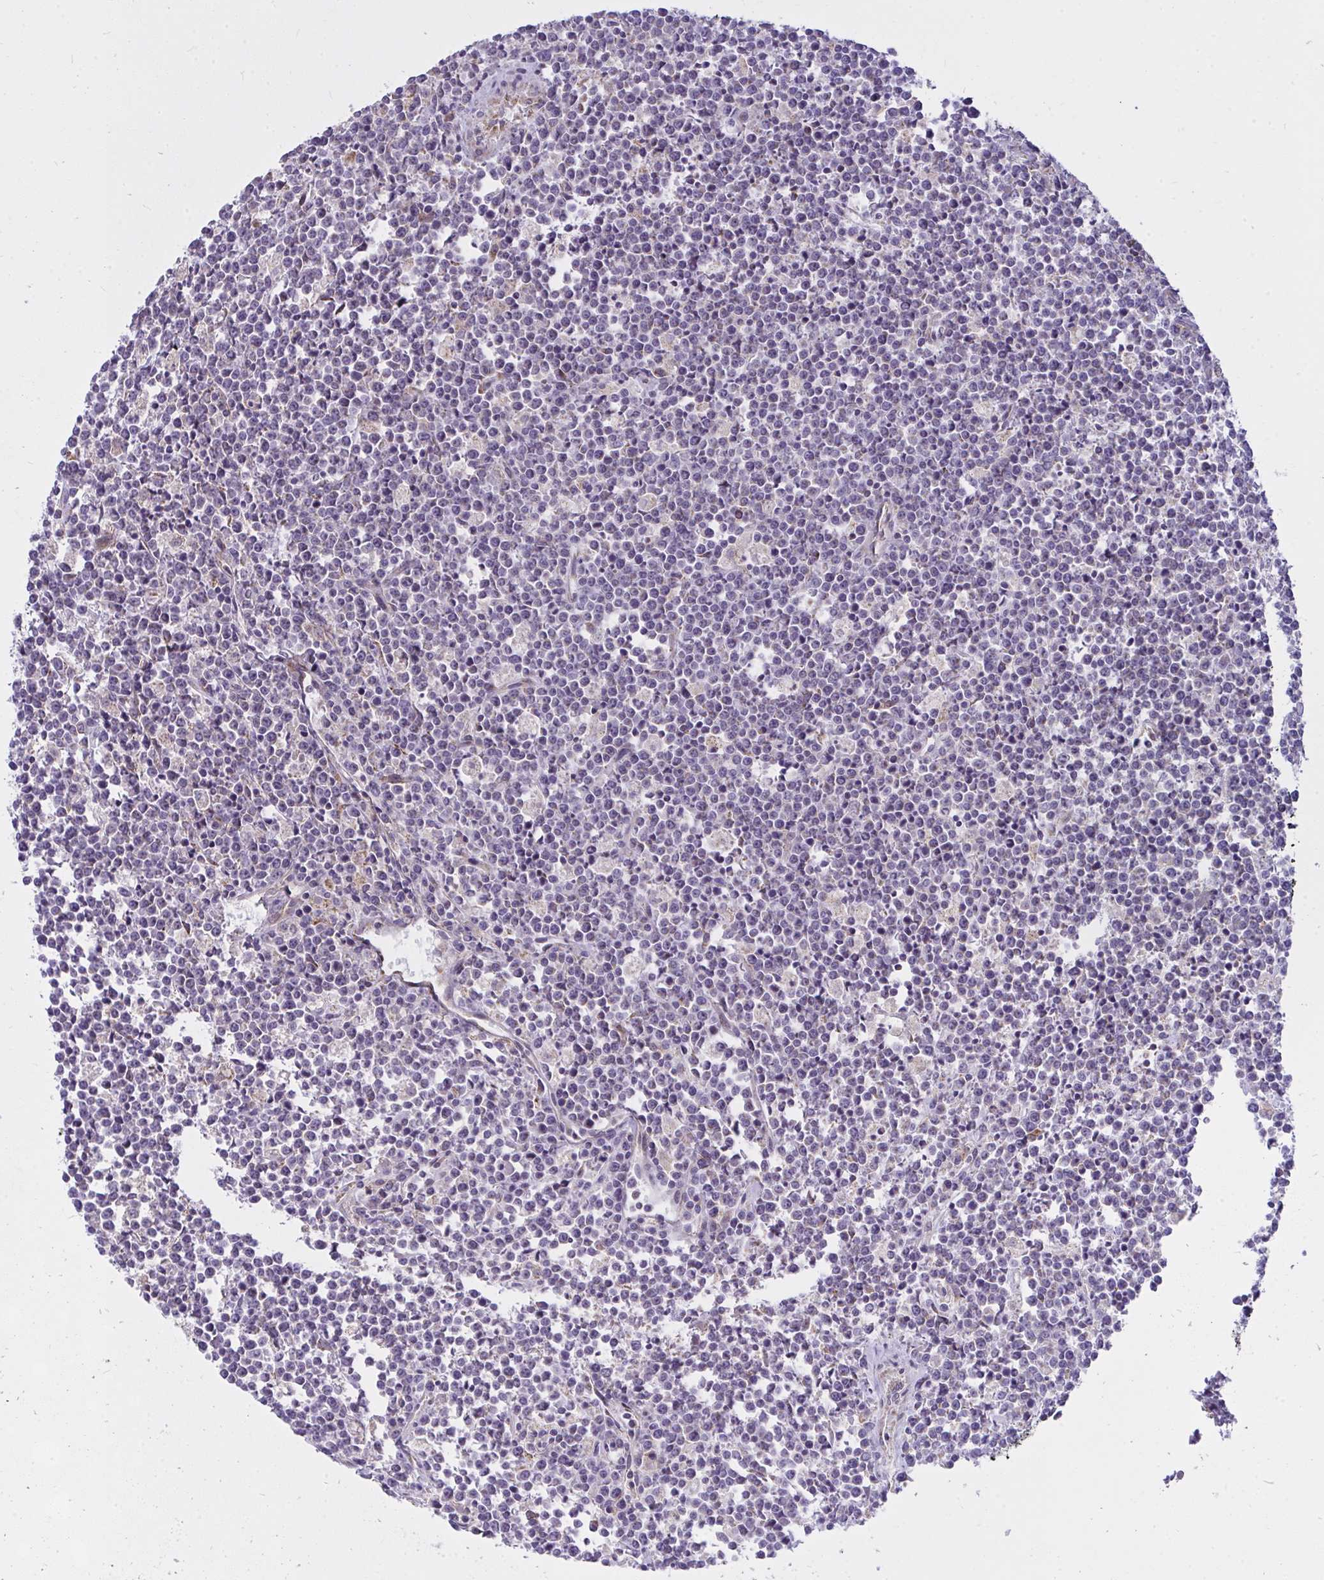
{"staining": {"intensity": "weak", "quantity": "<25%", "location": "cytoplasmic/membranous"}, "tissue": "lymphoma", "cell_type": "Tumor cells", "image_type": "cancer", "snomed": [{"axis": "morphology", "description": "Malignant lymphoma, non-Hodgkin's type, High grade"}, {"axis": "topography", "description": "Small intestine"}], "caption": "DAB (3,3'-diaminobenzidine) immunohistochemical staining of malignant lymphoma, non-Hodgkin's type (high-grade) displays no significant expression in tumor cells.", "gene": "CEP63", "patient": {"sex": "female", "age": 56}}